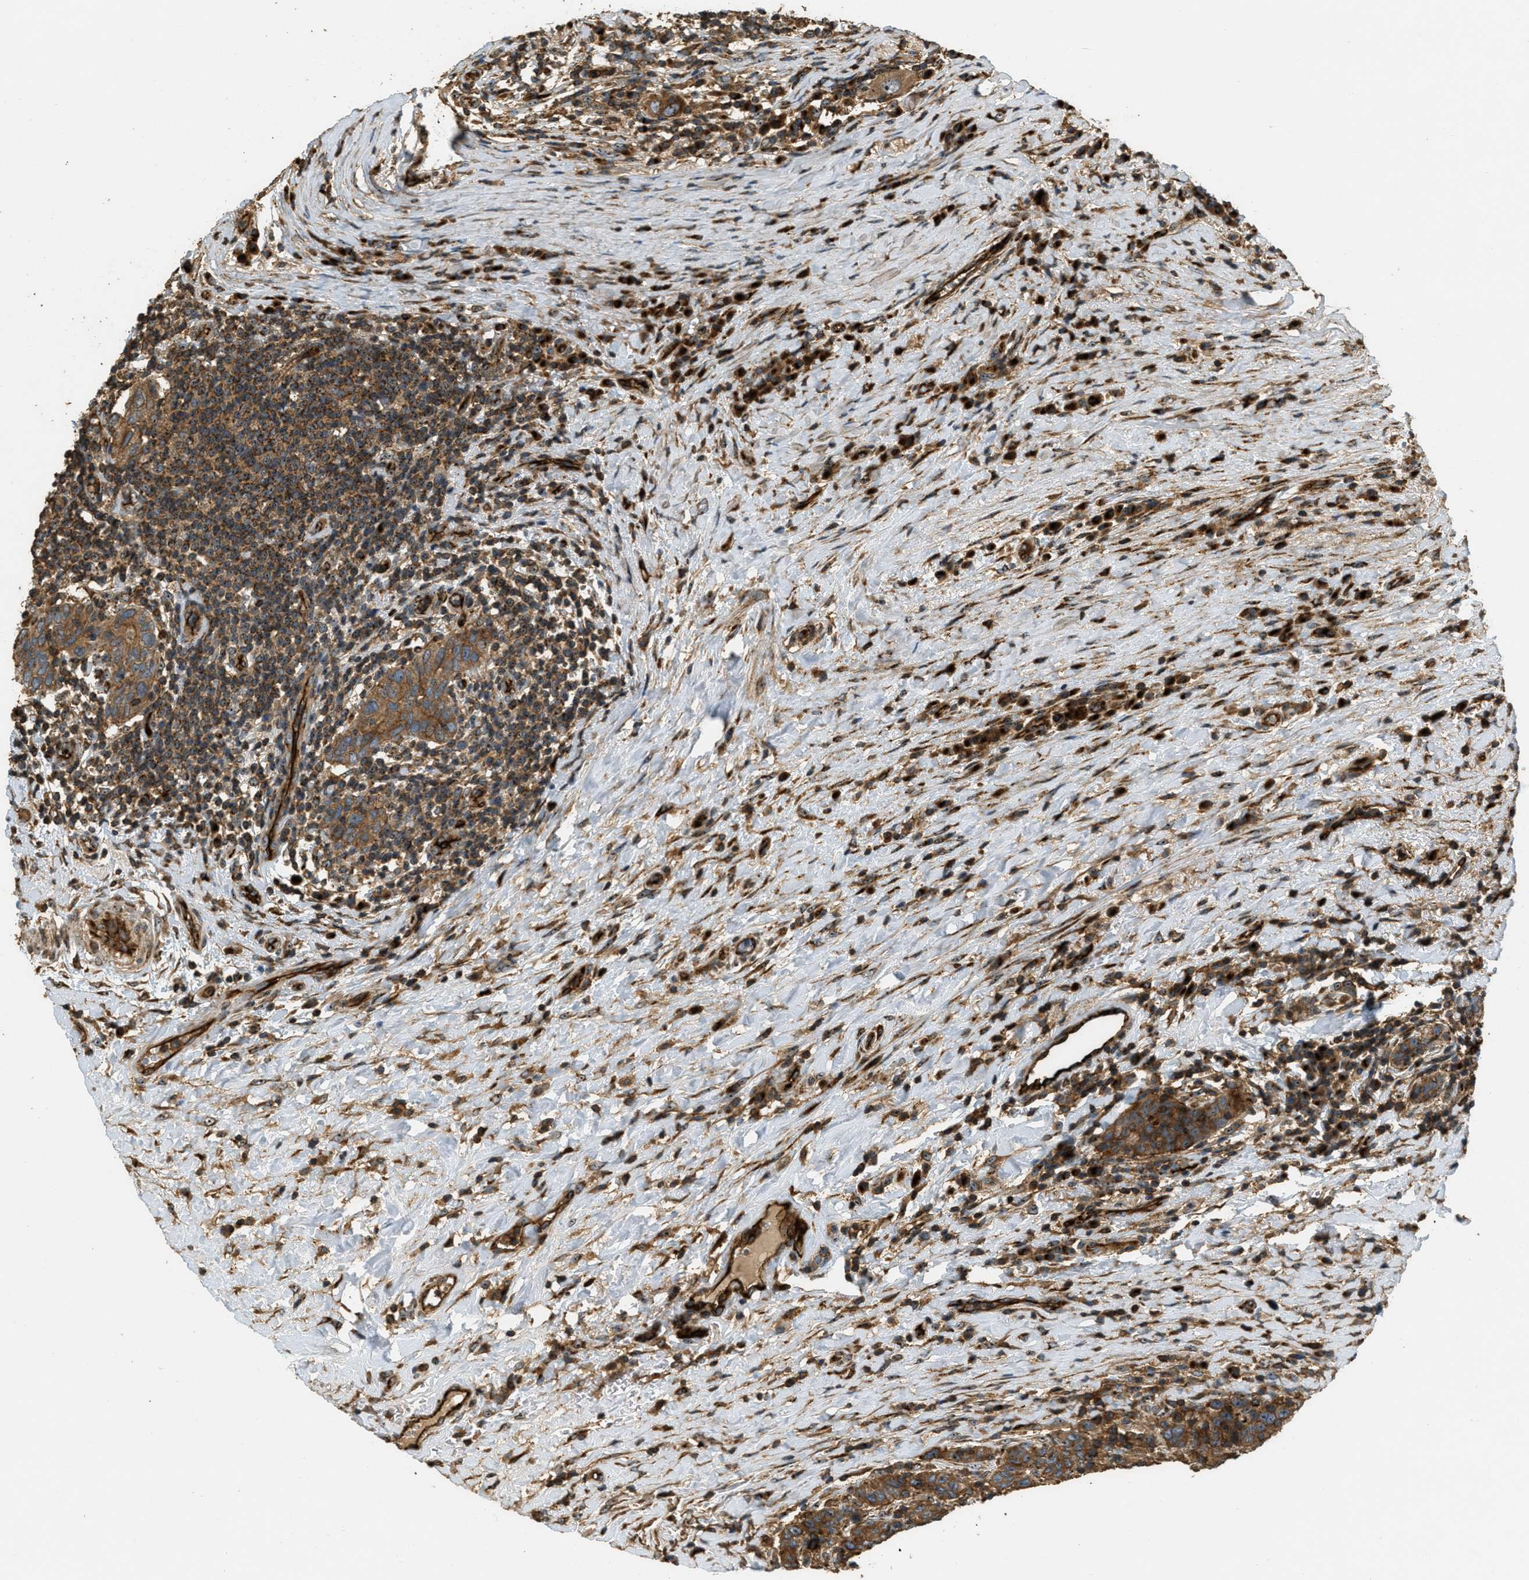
{"staining": {"intensity": "moderate", "quantity": ">75%", "location": "cytoplasmic/membranous,nuclear"}, "tissue": "breast cancer", "cell_type": "Tumor cells", "image_type": "cancer", "snomed": [{"axis": "morphology", "description": "Duct carcinoma"}, {"axis": "topography", "description": "Breast"}], "caption": "Moderate cytoplasmic/membranous and nuclear positivity for a protein is seen in approximately >75% of tumor cells of breast cancer using immunohistochemistry (IHC).", "gene": "LRP12", "patient": {"sex": "female", "age": 37}}